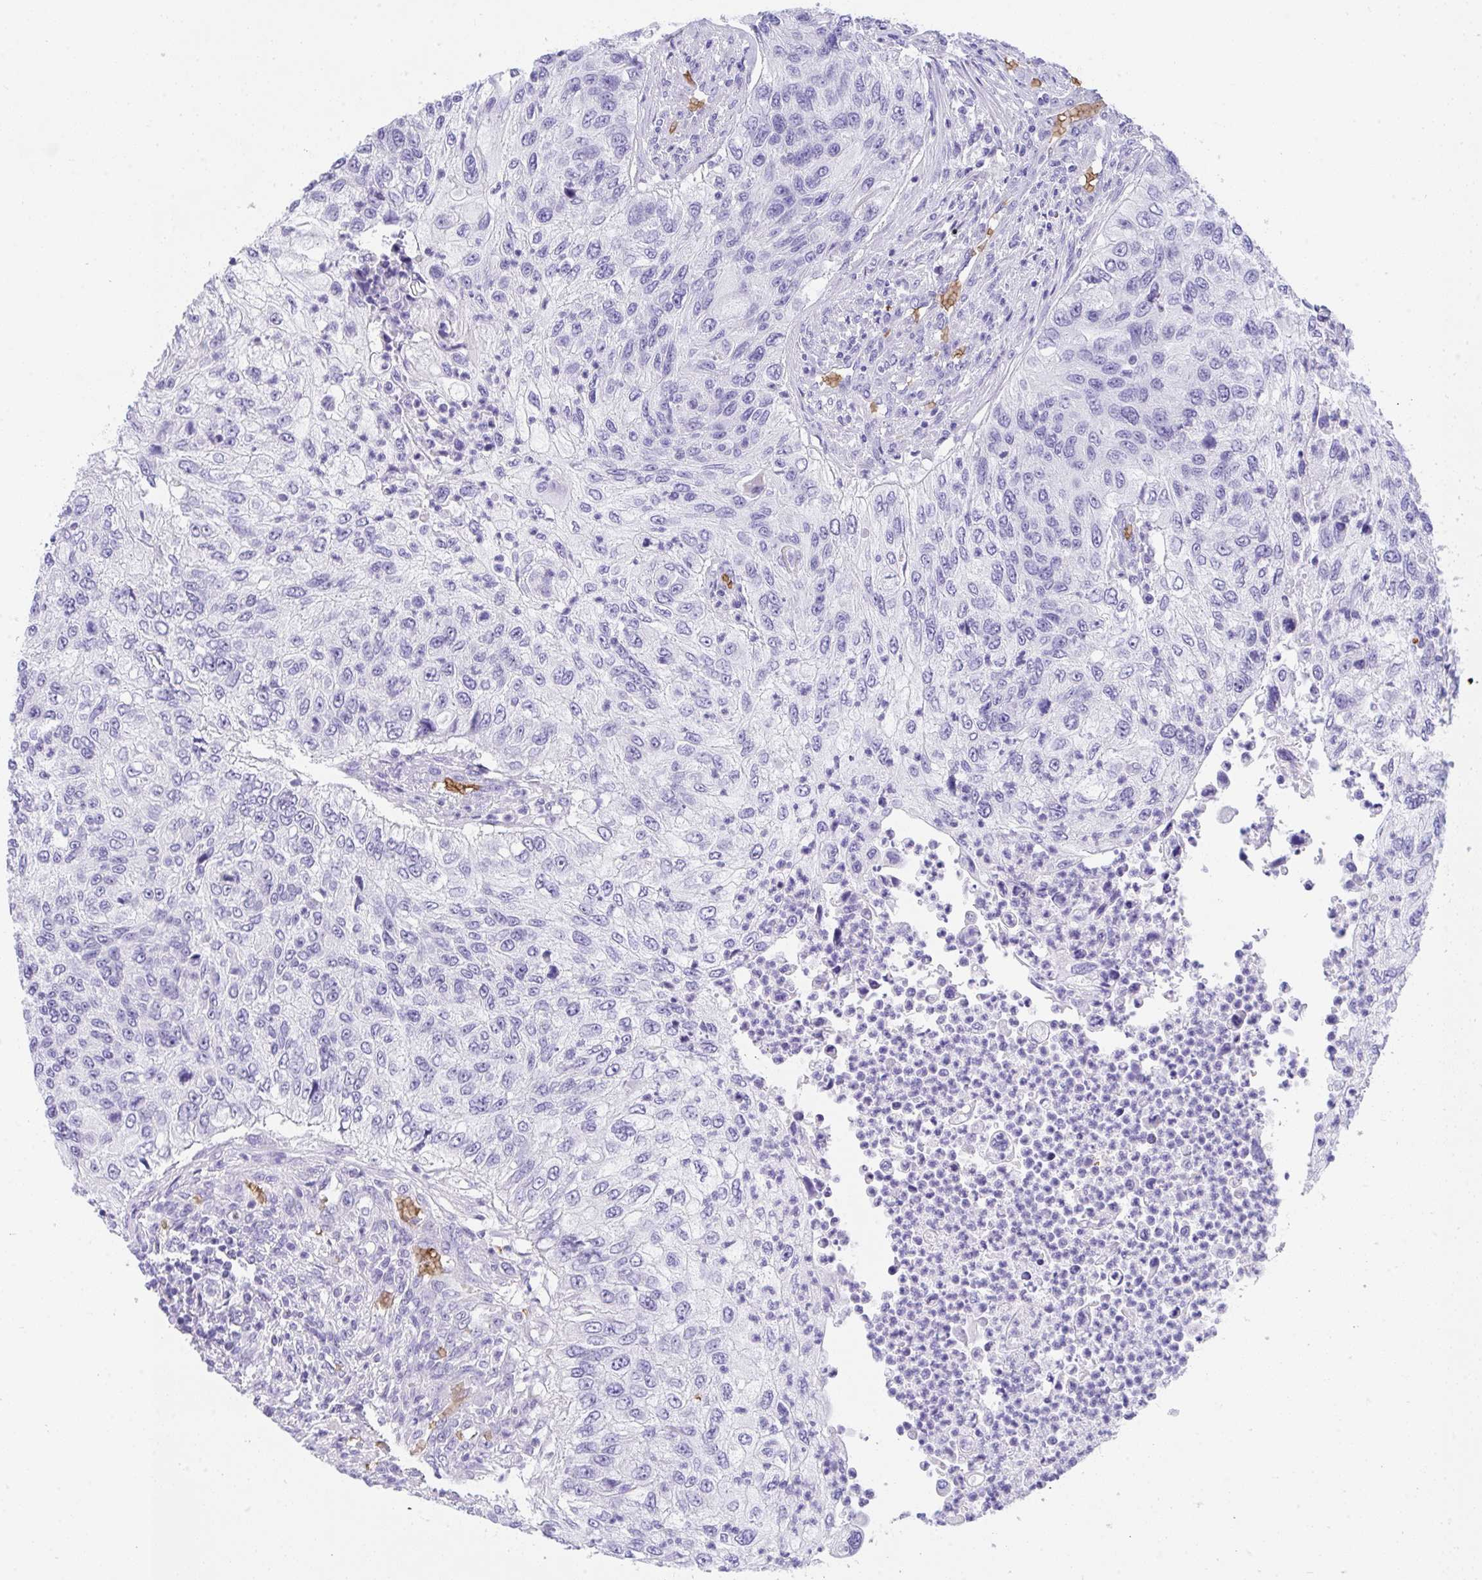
{"staining": {"intensity": "negative", "quantity": "none", "location": "none"}, "tissue": "urothelial cancer", "cell_type": "Tumor cells", "image_type": "cancer", "snomed": [{"axis": "morphology", "description": "Urothelial carcinoma, High grade"}, {"axis": "topography", "description": "Urinary bladder"}], "caption": "Urothelial cancer was stained to show a protein in brown. There is no significant positivity in tumor cells.", "gene": "ANK1", "patient": {"sex": "female", "age": 60}}